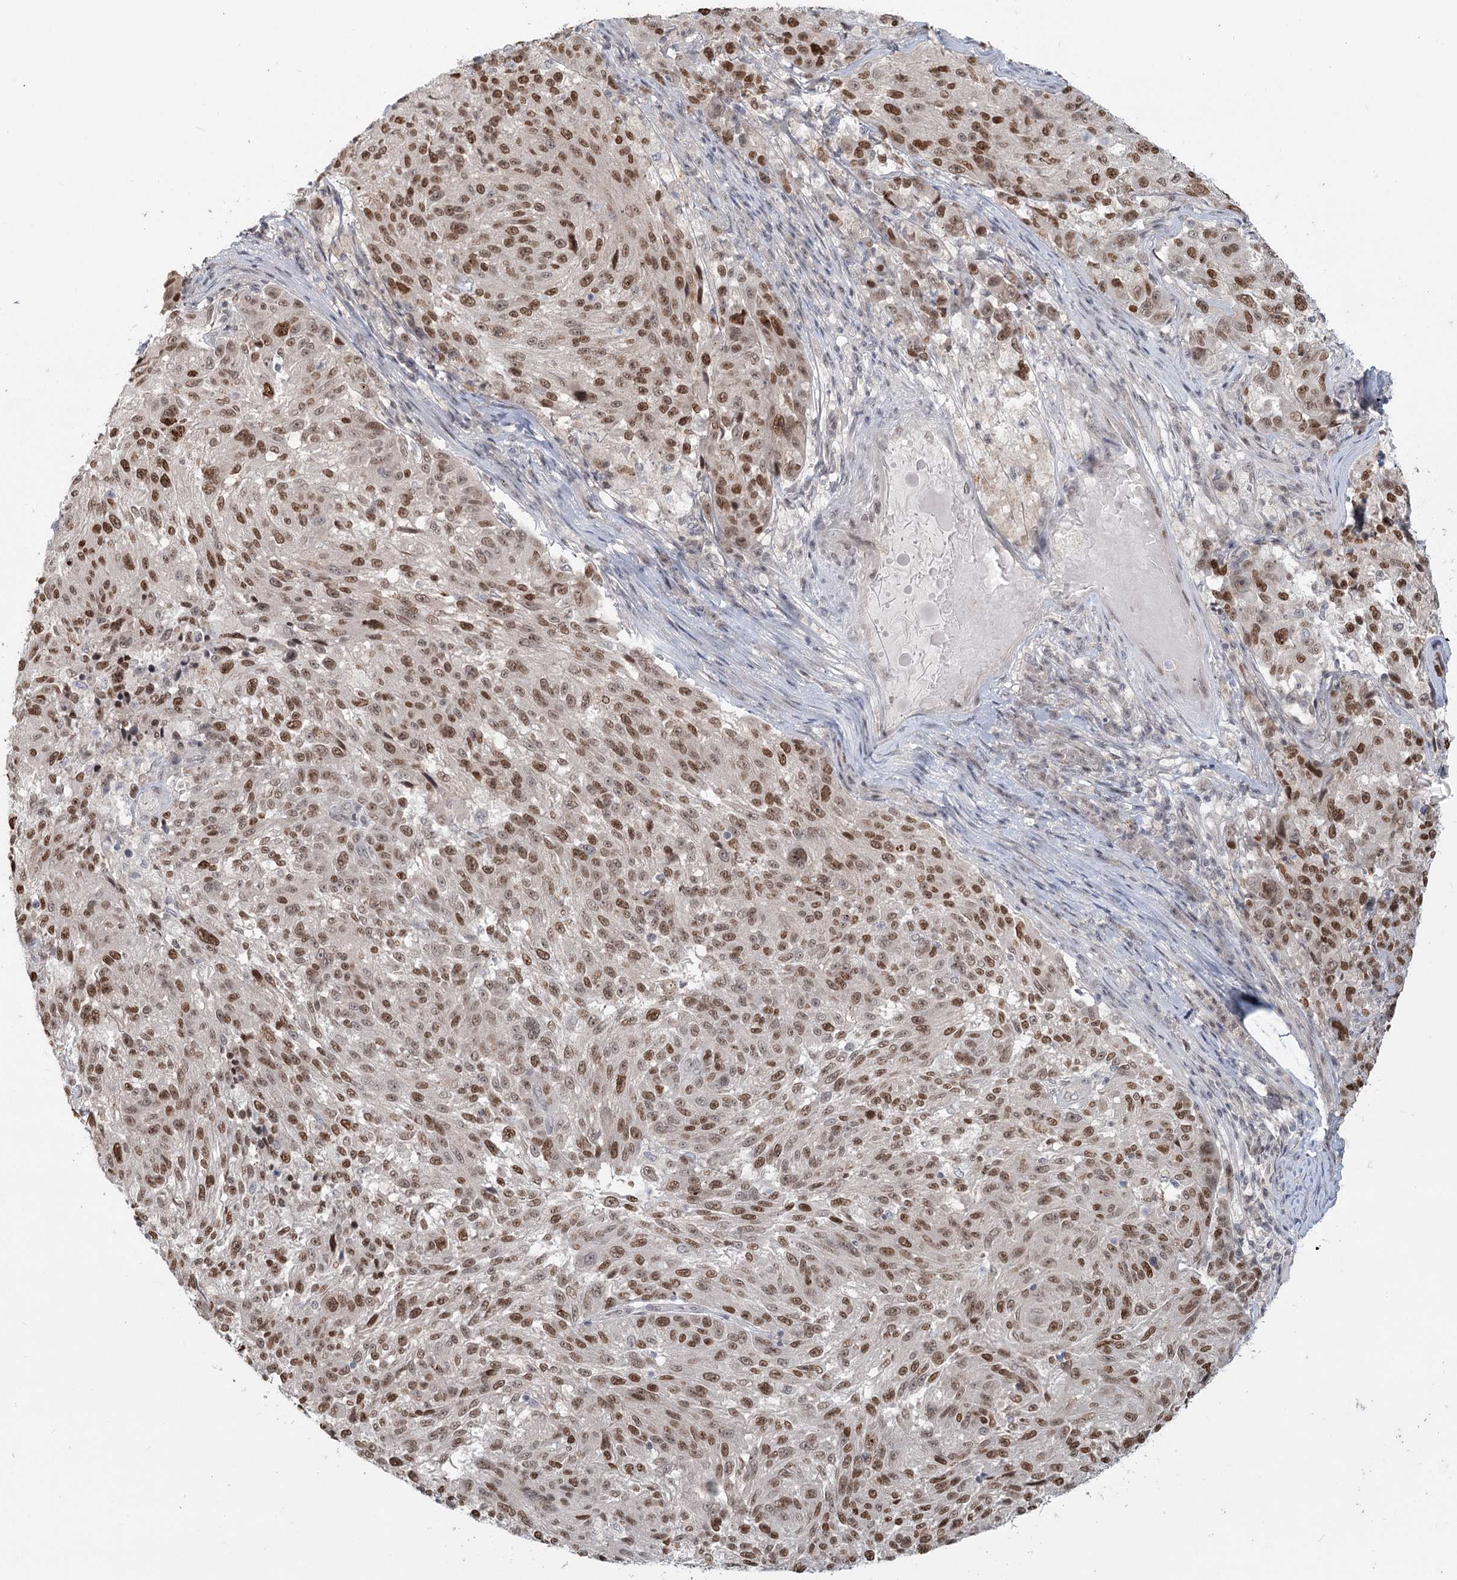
{"staining": {"intensity": "moderate", "quantity": ">75%", "location": "nuclear"}, "tissue": "melanoma", "cell_type": "Tumor cells", "image_type": "cancer", "snomed": [{"axis": "morphology", "description": "Malignant melanoma, NOS"}, {"axis": "topography", "description": "Skin"}], "caption": "Human malignant melanoma stained with a brown dye demonstrates moderate nuclear positive positivity in about >75% of tumor cells.", "gene": "R3HCC1L", "patient": {"sex": "male", "age": 53}}